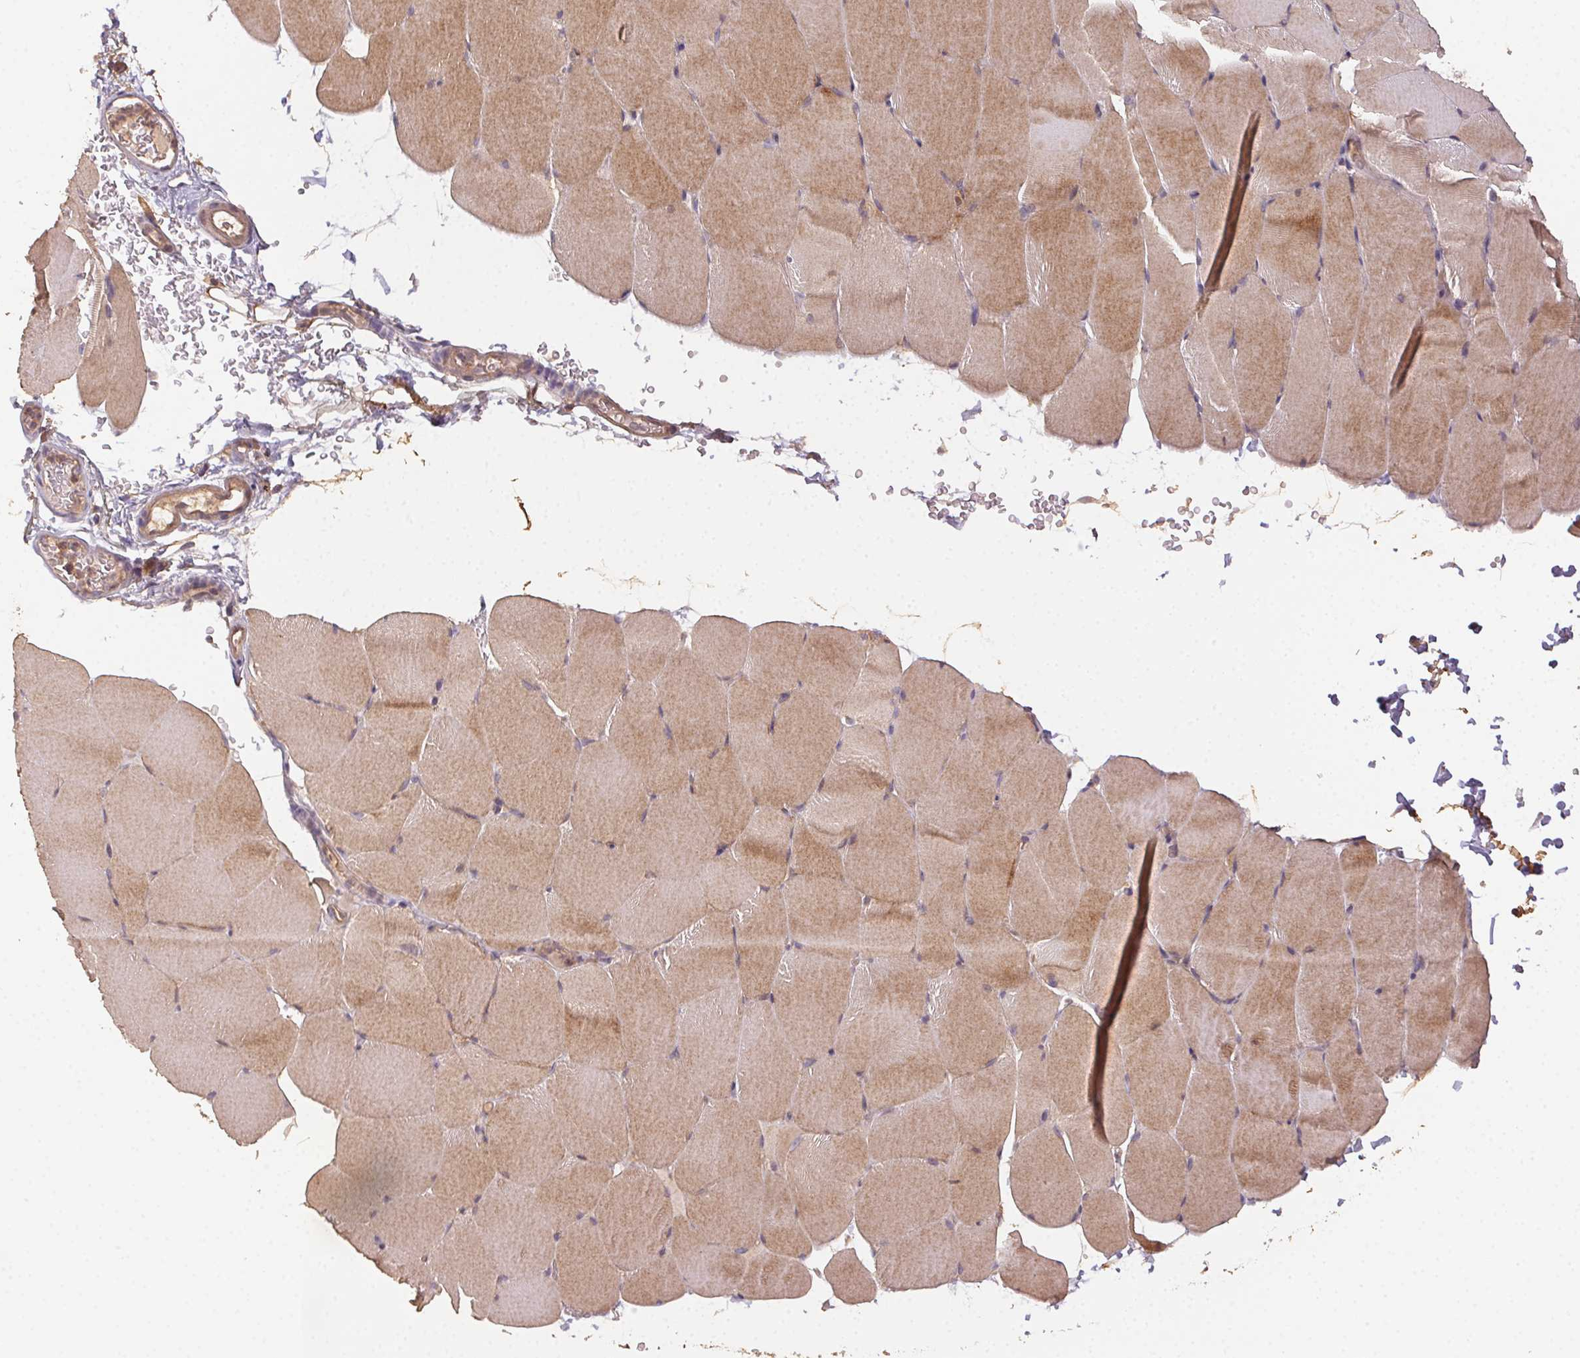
{"staining": {"intensity": "weak", "quantity": ">75%", "location": "cytoplasmic/membranous"}, "tissue": "skeletal muscle", "cell_type": "Myocytes", "image_type": "normal", "snomed": [{"axis": "morphology", "description": "Normal tissue, NOS"}, {"axis": "topography", "description": "Skeletal muscle"}], "caption": "Protein analysis of unremarkable skeletal muscle exhibits weak cytoplasmic/membranous expression in approximately >75% of myocytes.", "gene": "RALA", "patient": {"sex": "female", "age": 37}}